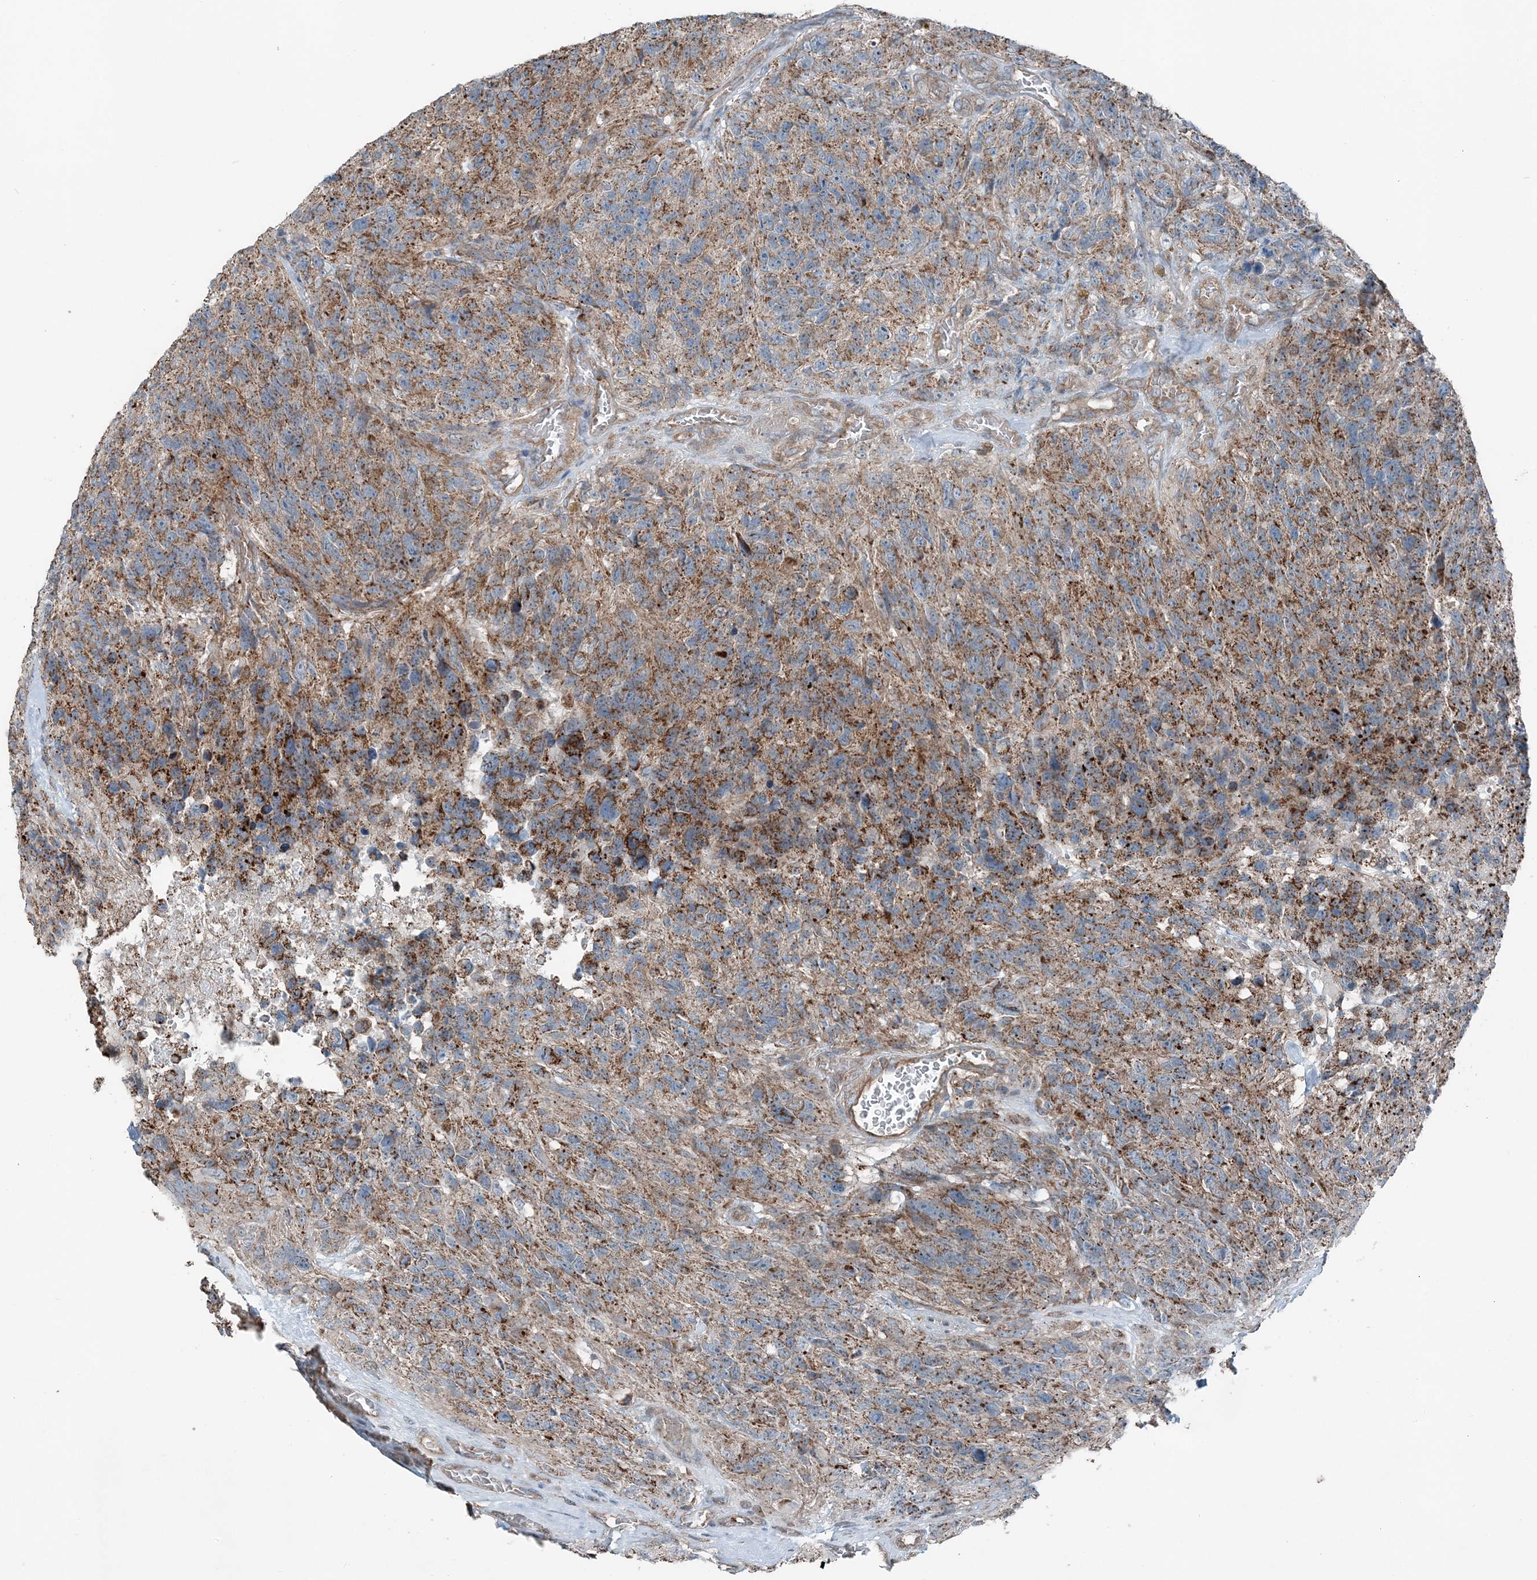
{"staining": {"intensity": "weak", "quantity": ">75%", "location": "cytoplasmic/membranous"}, "tissue": "glioma", "cell_type": "Tumor cells", "image_type": "cancer", "snomed": [{"axis": "morphology", "description": "Glioma, malignant, High grade"}, {"axis": "topography", "description": "Brain"}], "caption": "Brown immunohistochemical staining in human glioma exhibits weak cytoplasmic/membranous positivity in about >75% of tumor cells.", "gene": "KY", "patient": {"sex": "male", "age": 69}}